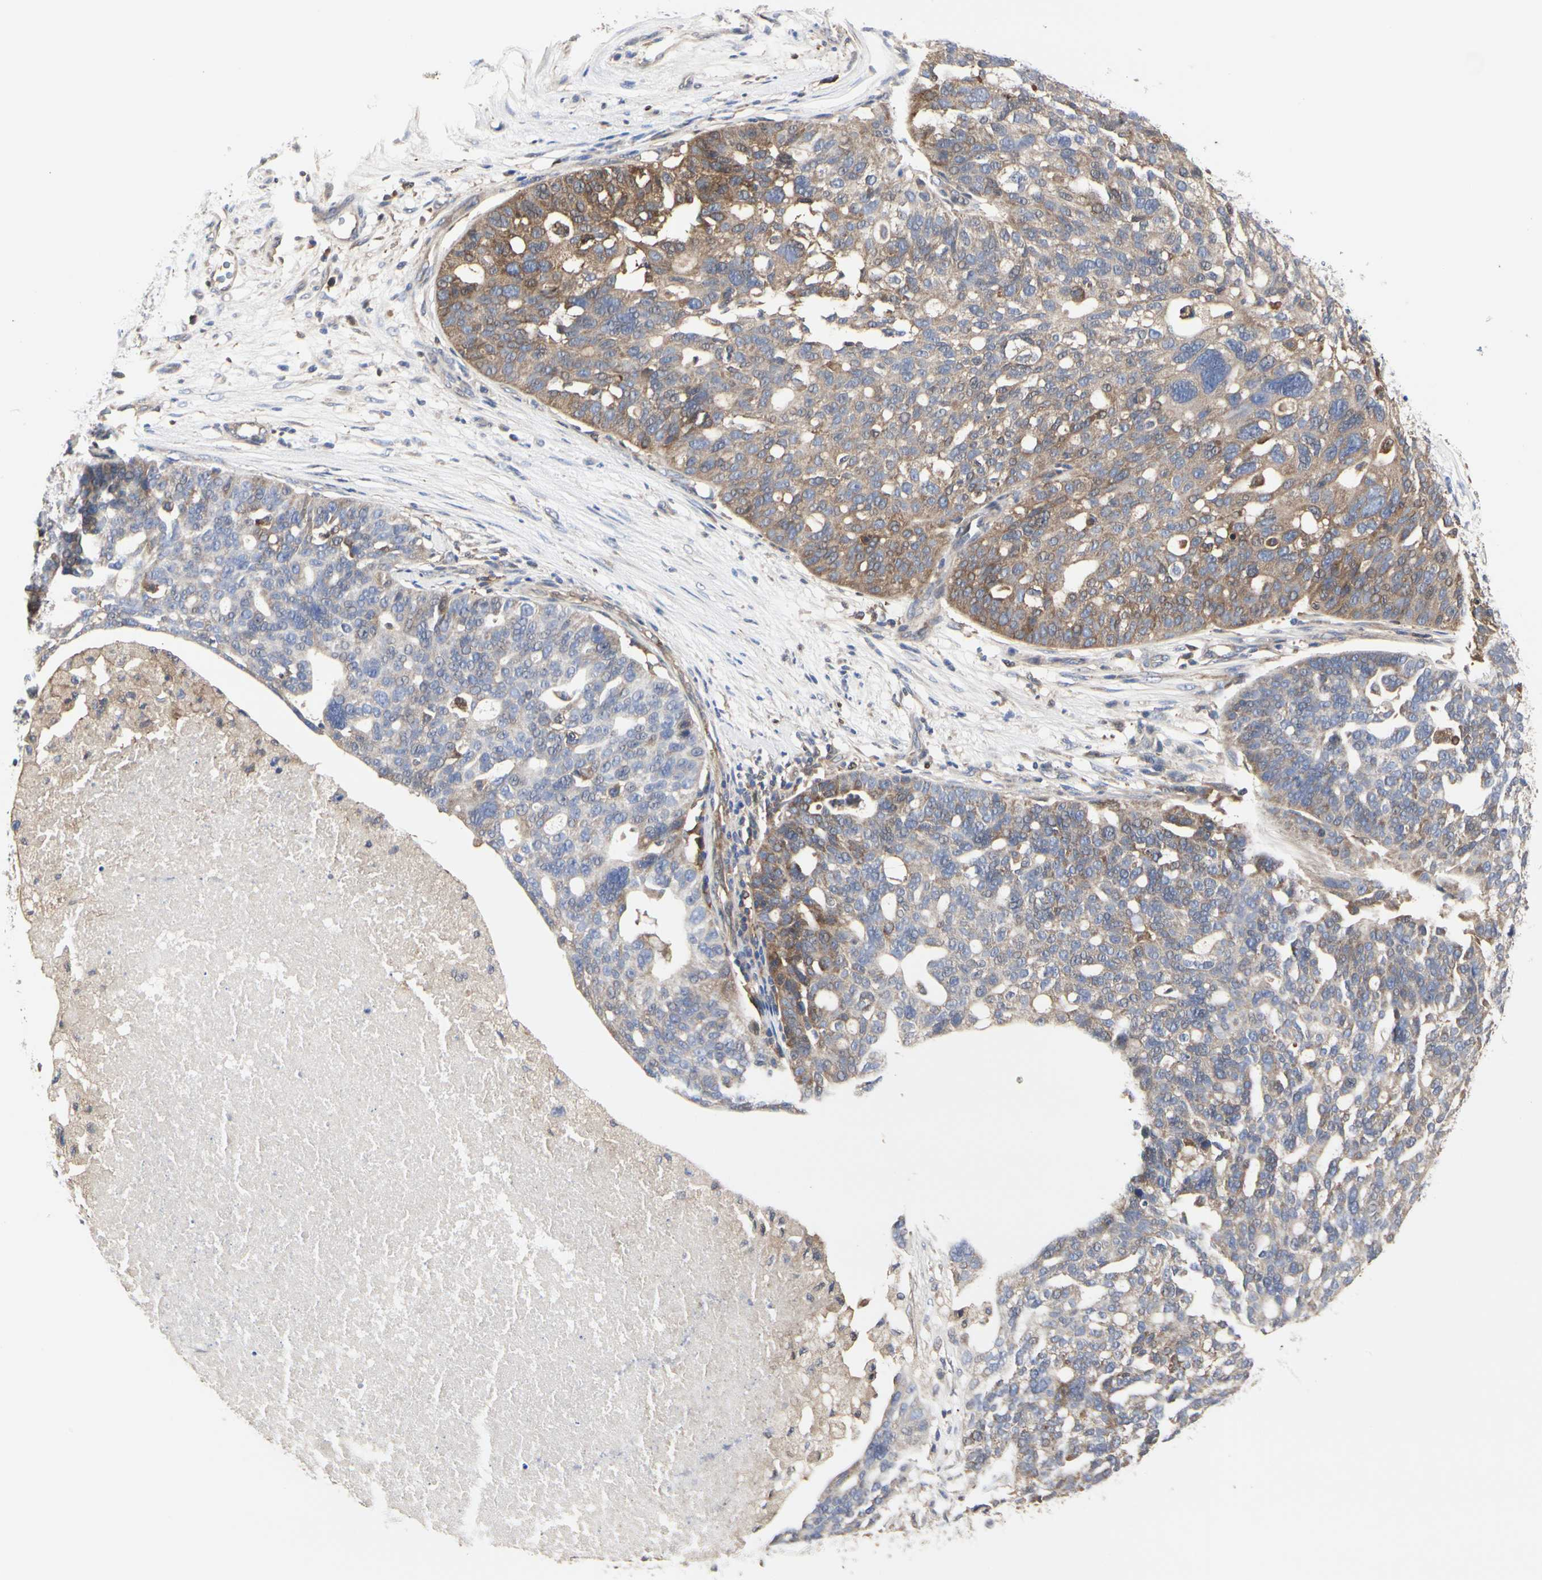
{"staining": {"intensity": "moderate", "quantity": "25%-75%", "location": "cytoplasmic/membranous"}, "tissue": "ovarian cancer", "cell_type": "Tumor cells", "image_type": "cancer", "snomed": [{"axis": "morphology", "description": "Cystadenocarcinoma, serous, NOS"}, {"axis": "topography", "description": "Ovary"}], "caption": "DAB (3,3'-diaminobenzidine) immunohistochemical staining of ovarian cancer demonstrates moderate cytoplasmic/membranous protein positivity in approximately 25%-75% of tumor cells.", "gene": "C3orf52", "patient": {"sex": "female", "age": 59}}